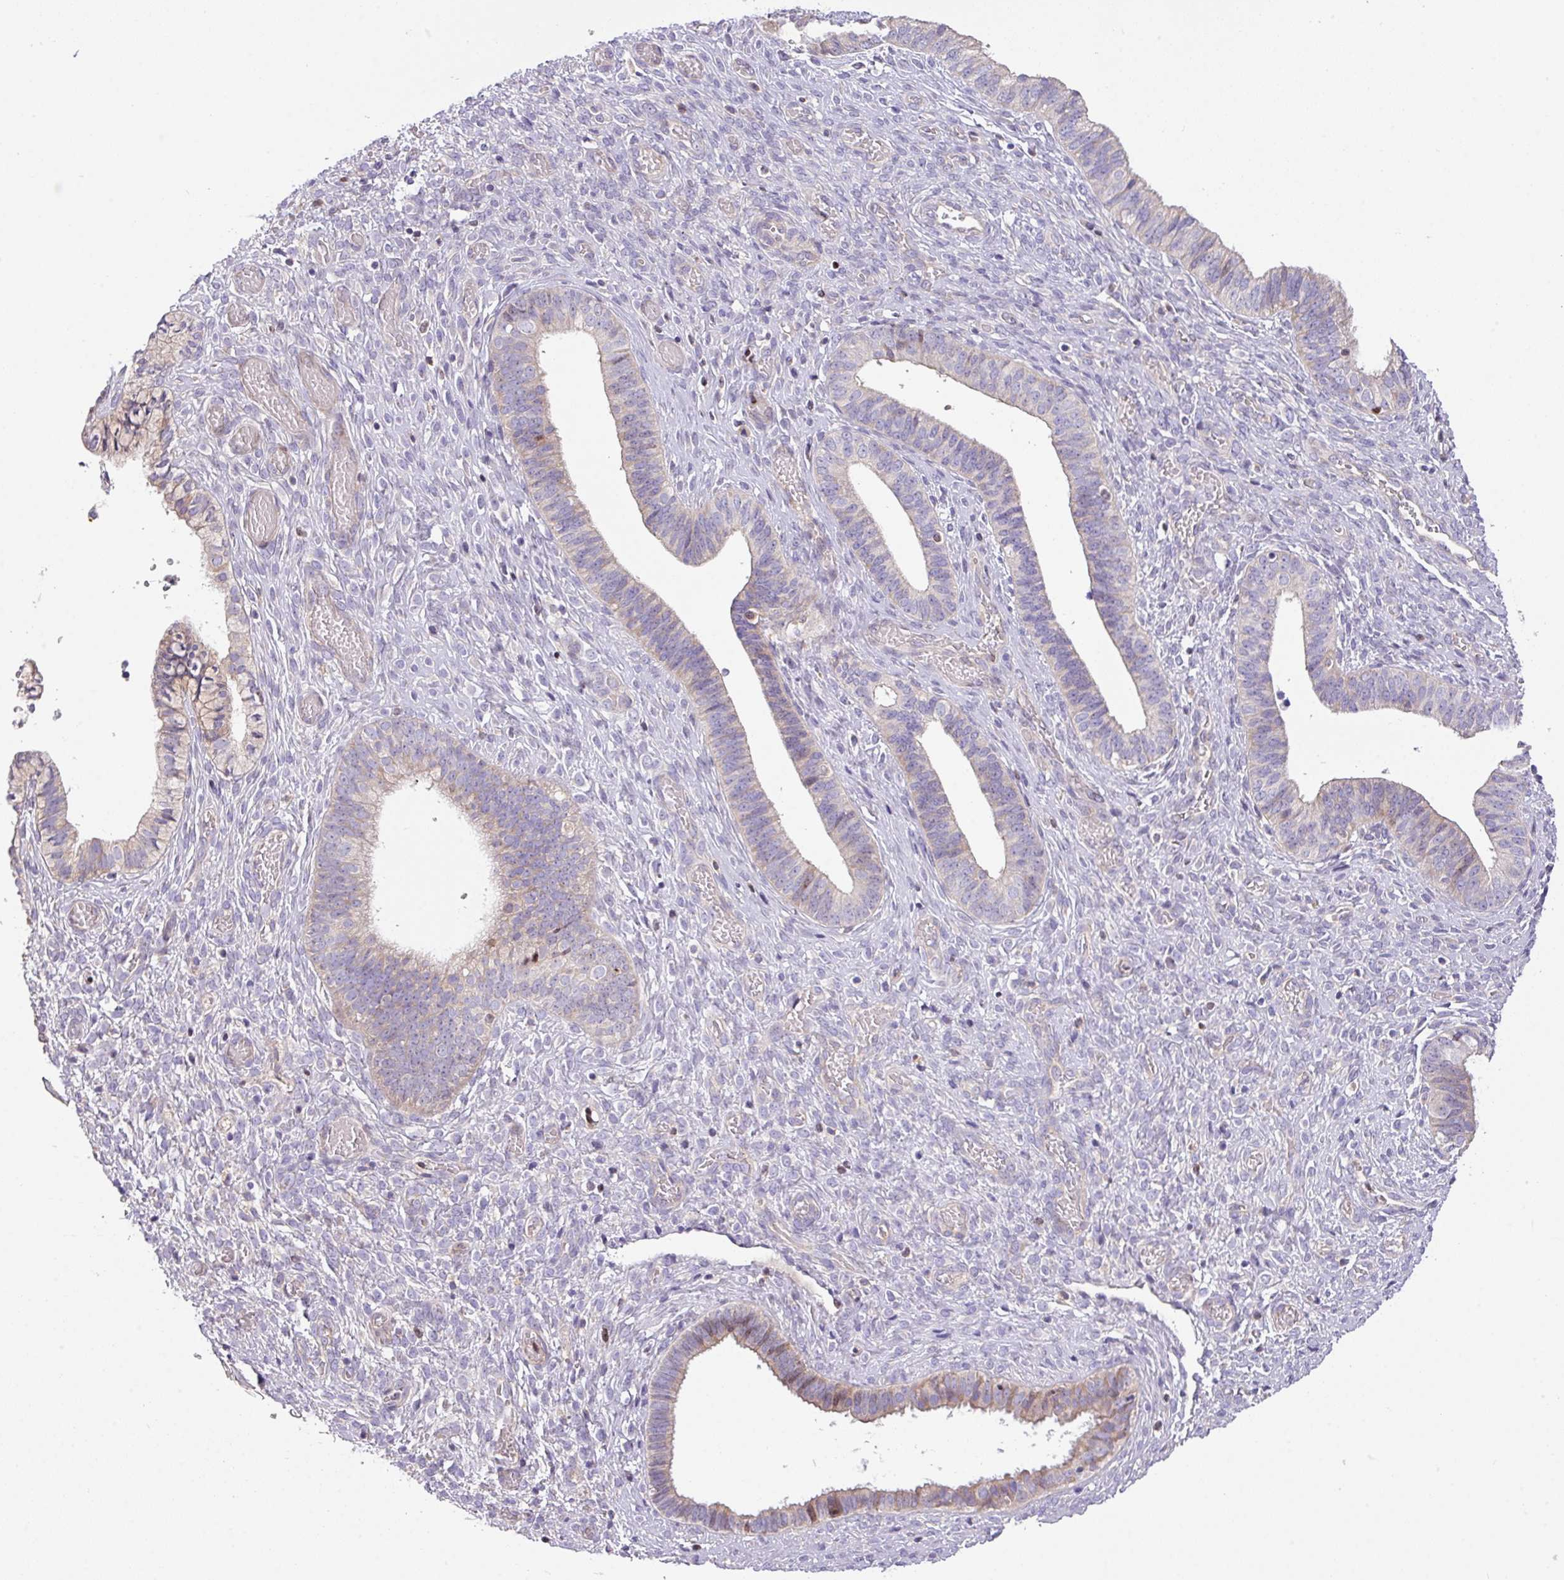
{"staining": {"intensity": "negative", "quantity": "none", "location": "none"}, "tissue": "cervical cancer", "cell_type": "Tumor cells", "image_type": "cancer", "snomed": [{"axis": "morphology", "description": "Squamous cell carcinoma, NOS"}, {"axis": "topography", "description": "Cervix"}], "caption": "Human cervical cancer (squamous cell carcinoma) stained for a protein using immunohistochemistry (IHC) demonstrates no expression in tumor cells.", "gene": "ZNF394", "patient": {"sex": "female", "age": 59}}